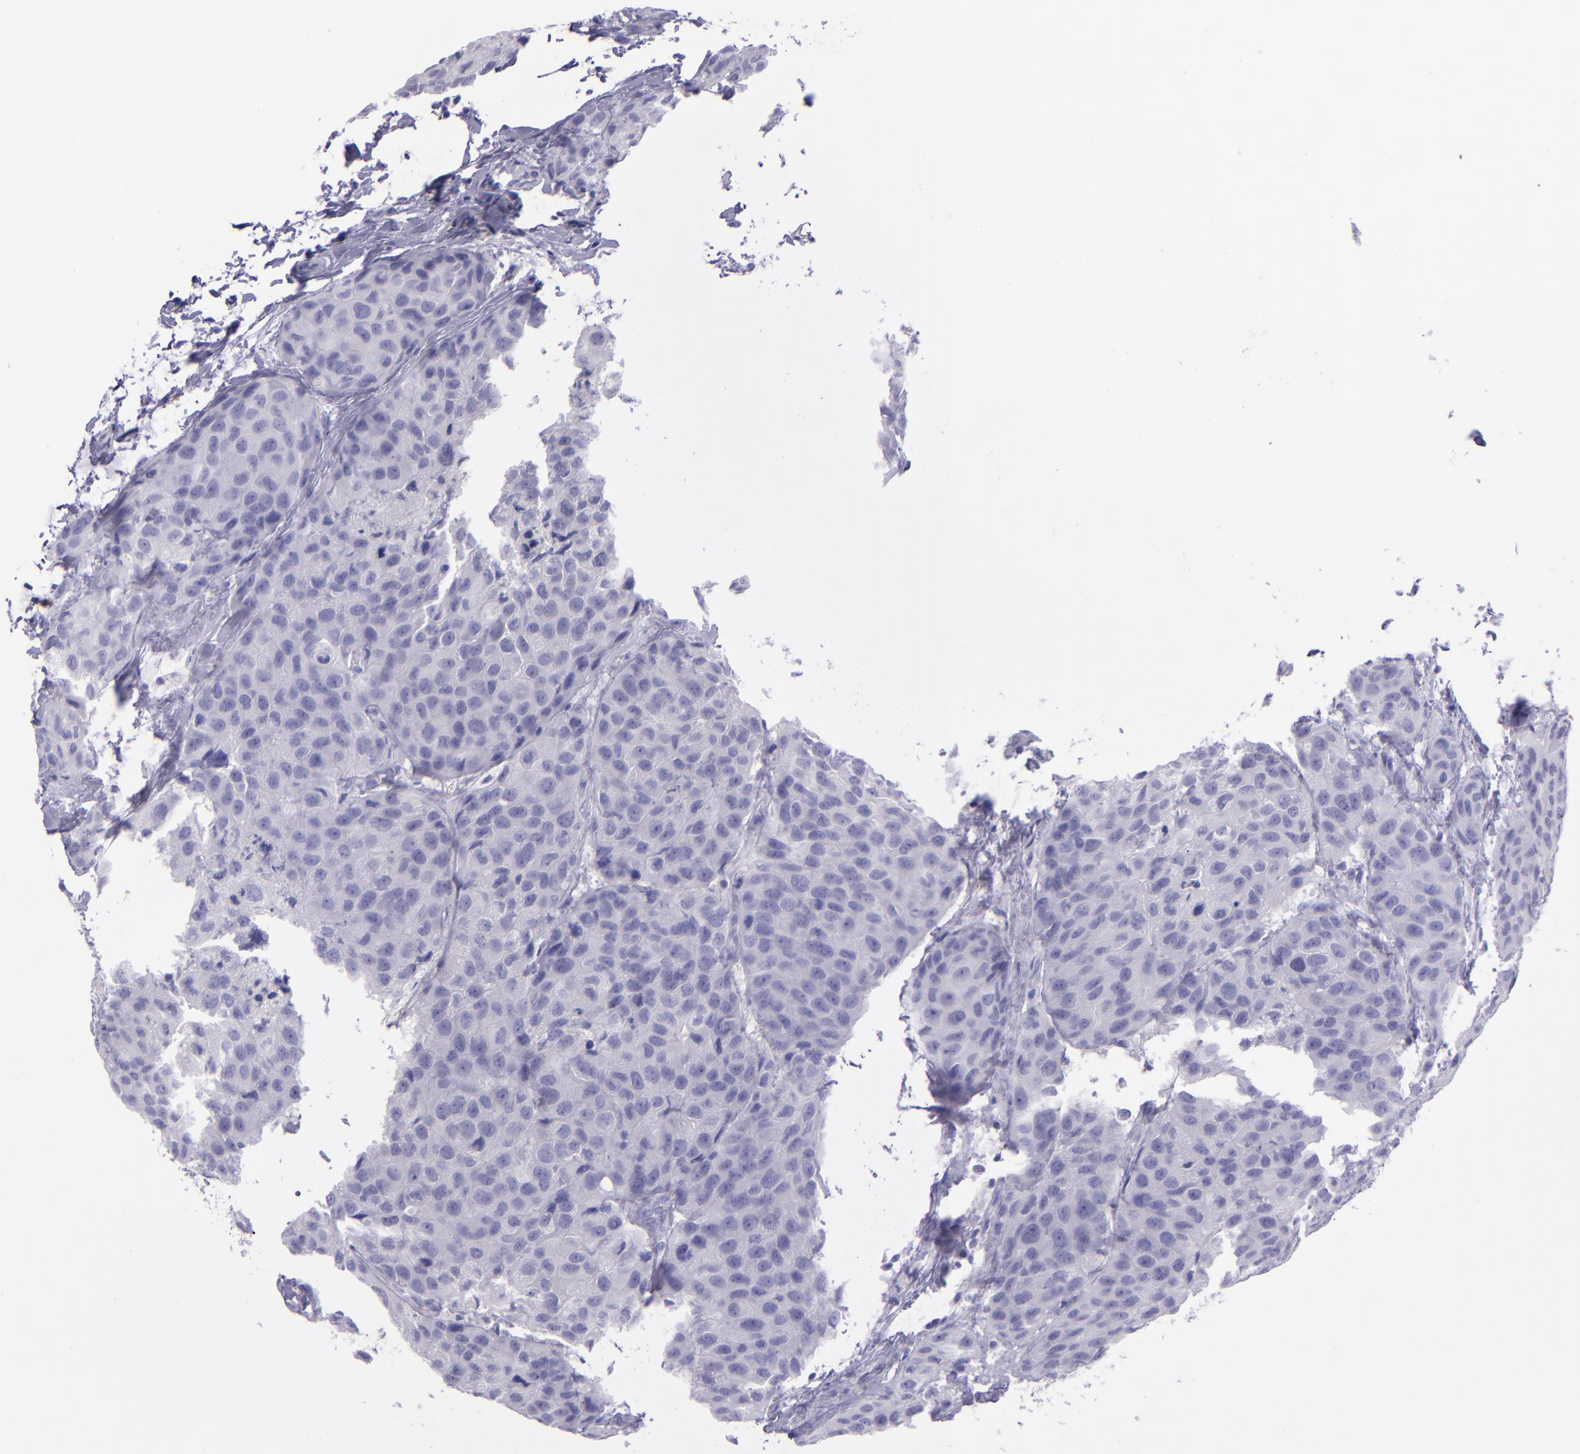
{"staining": {"intensity": "negative", "quantity": "none", "location": "none"}, "tissue": "breast cancer", "cell_type": "Tumor cells", "image_type": "cancer", "snomed": [{"axis": "morphology", "description": "Duct carcinoma"}, {"axis": "topography", "description": "Breast"}], "caption": "IHC histopathology image of intraductal carcinoma (breast) stained for a protein (brown), which displays no expression in tumor cells.", "gene": "TNNT3", "patient": {"sex": "female", "age": 68}}